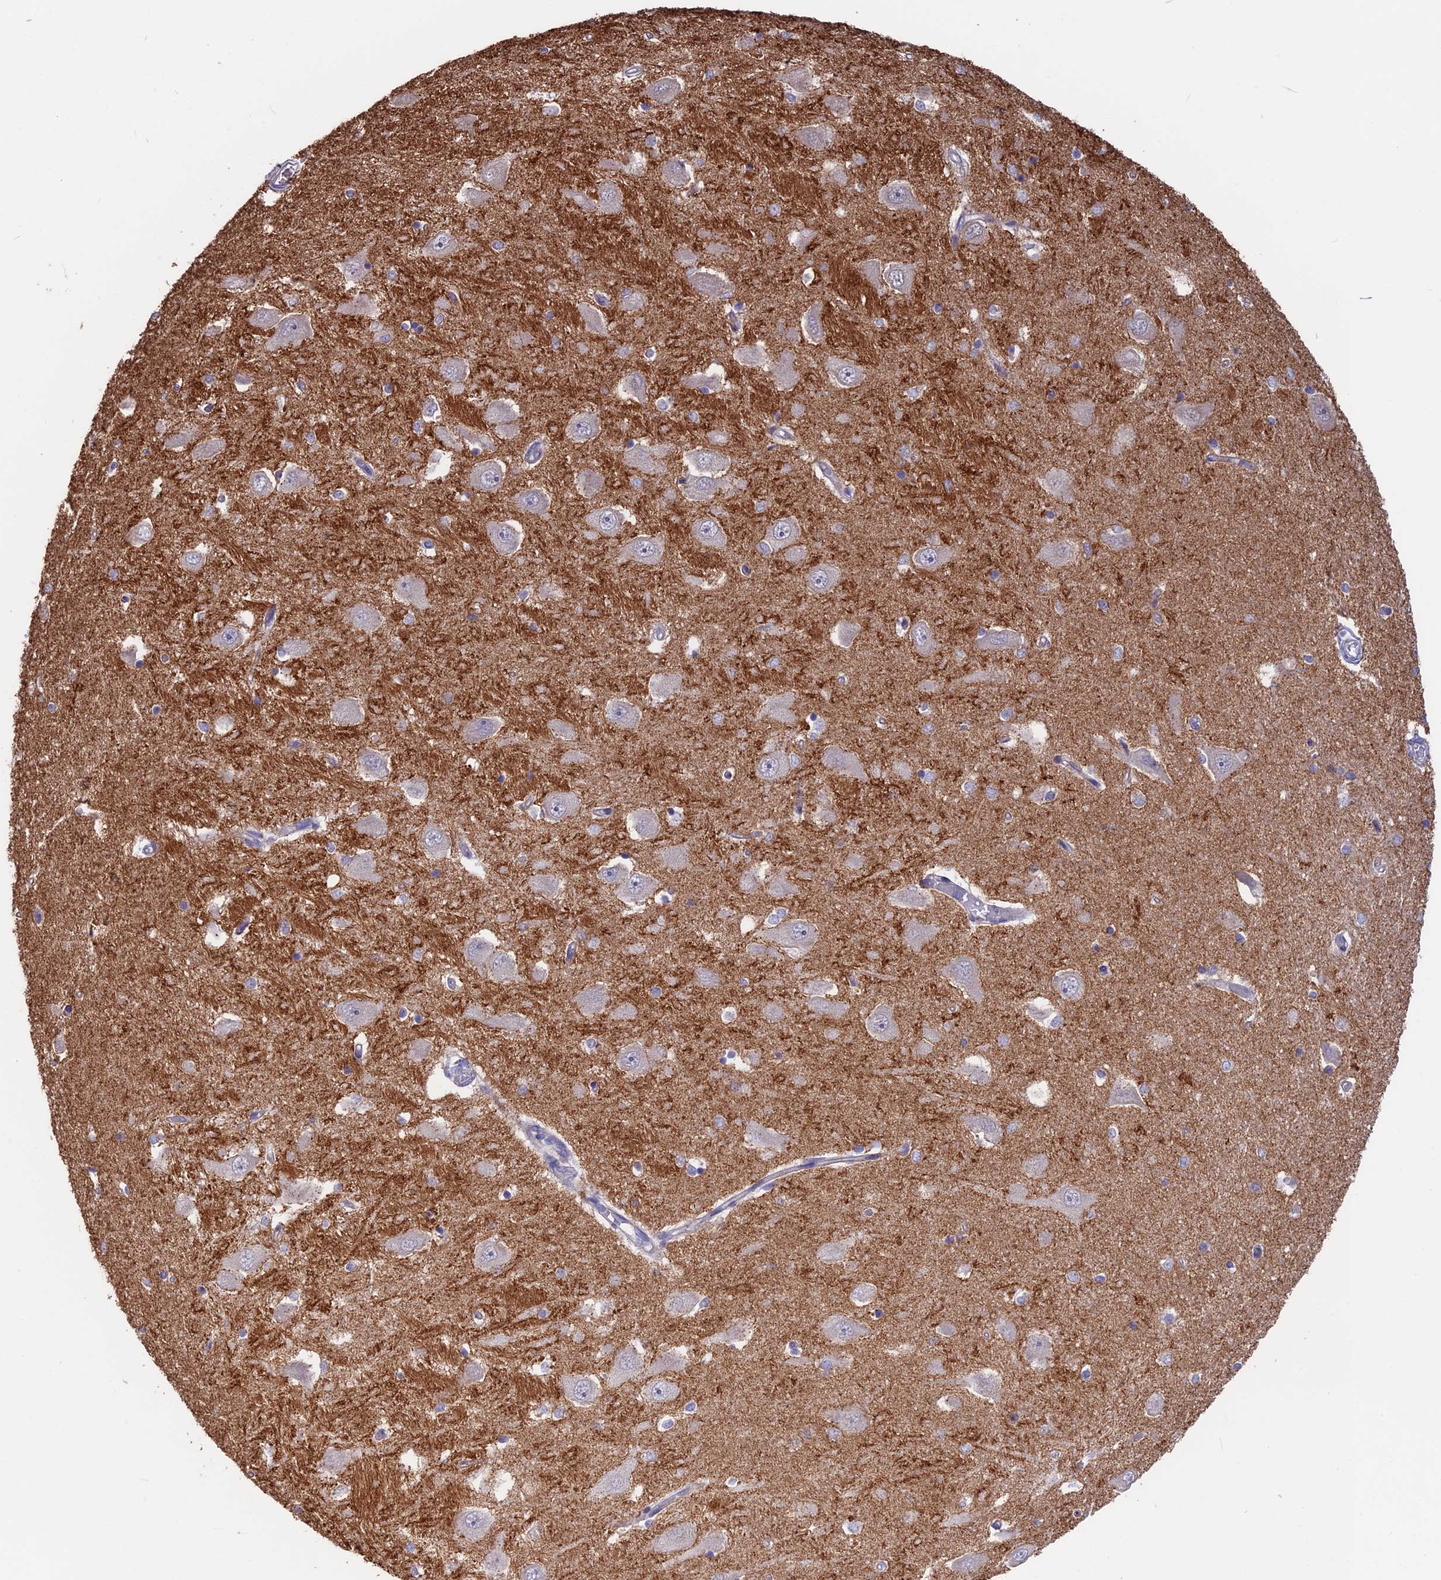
{"staining": {"intensity": "negative", "quantity": "none", "location": "none"}, "tissue": "hippocampus", "cell_type": "Glial cells", "image_type": "normal", "snomed": [{"axis": "morphology", "description": "Normal tissue, NOS"}, {"axis": "topography", "description": "Hippocampus"}], "caption": "DAB (3,3'-diaminobenzidine) immunohistochemical staining of normal human hippocampus displays no significant staining in glial cells.", "gene": "SNAP91", "patient": {"sex": "male", "age": 45}}